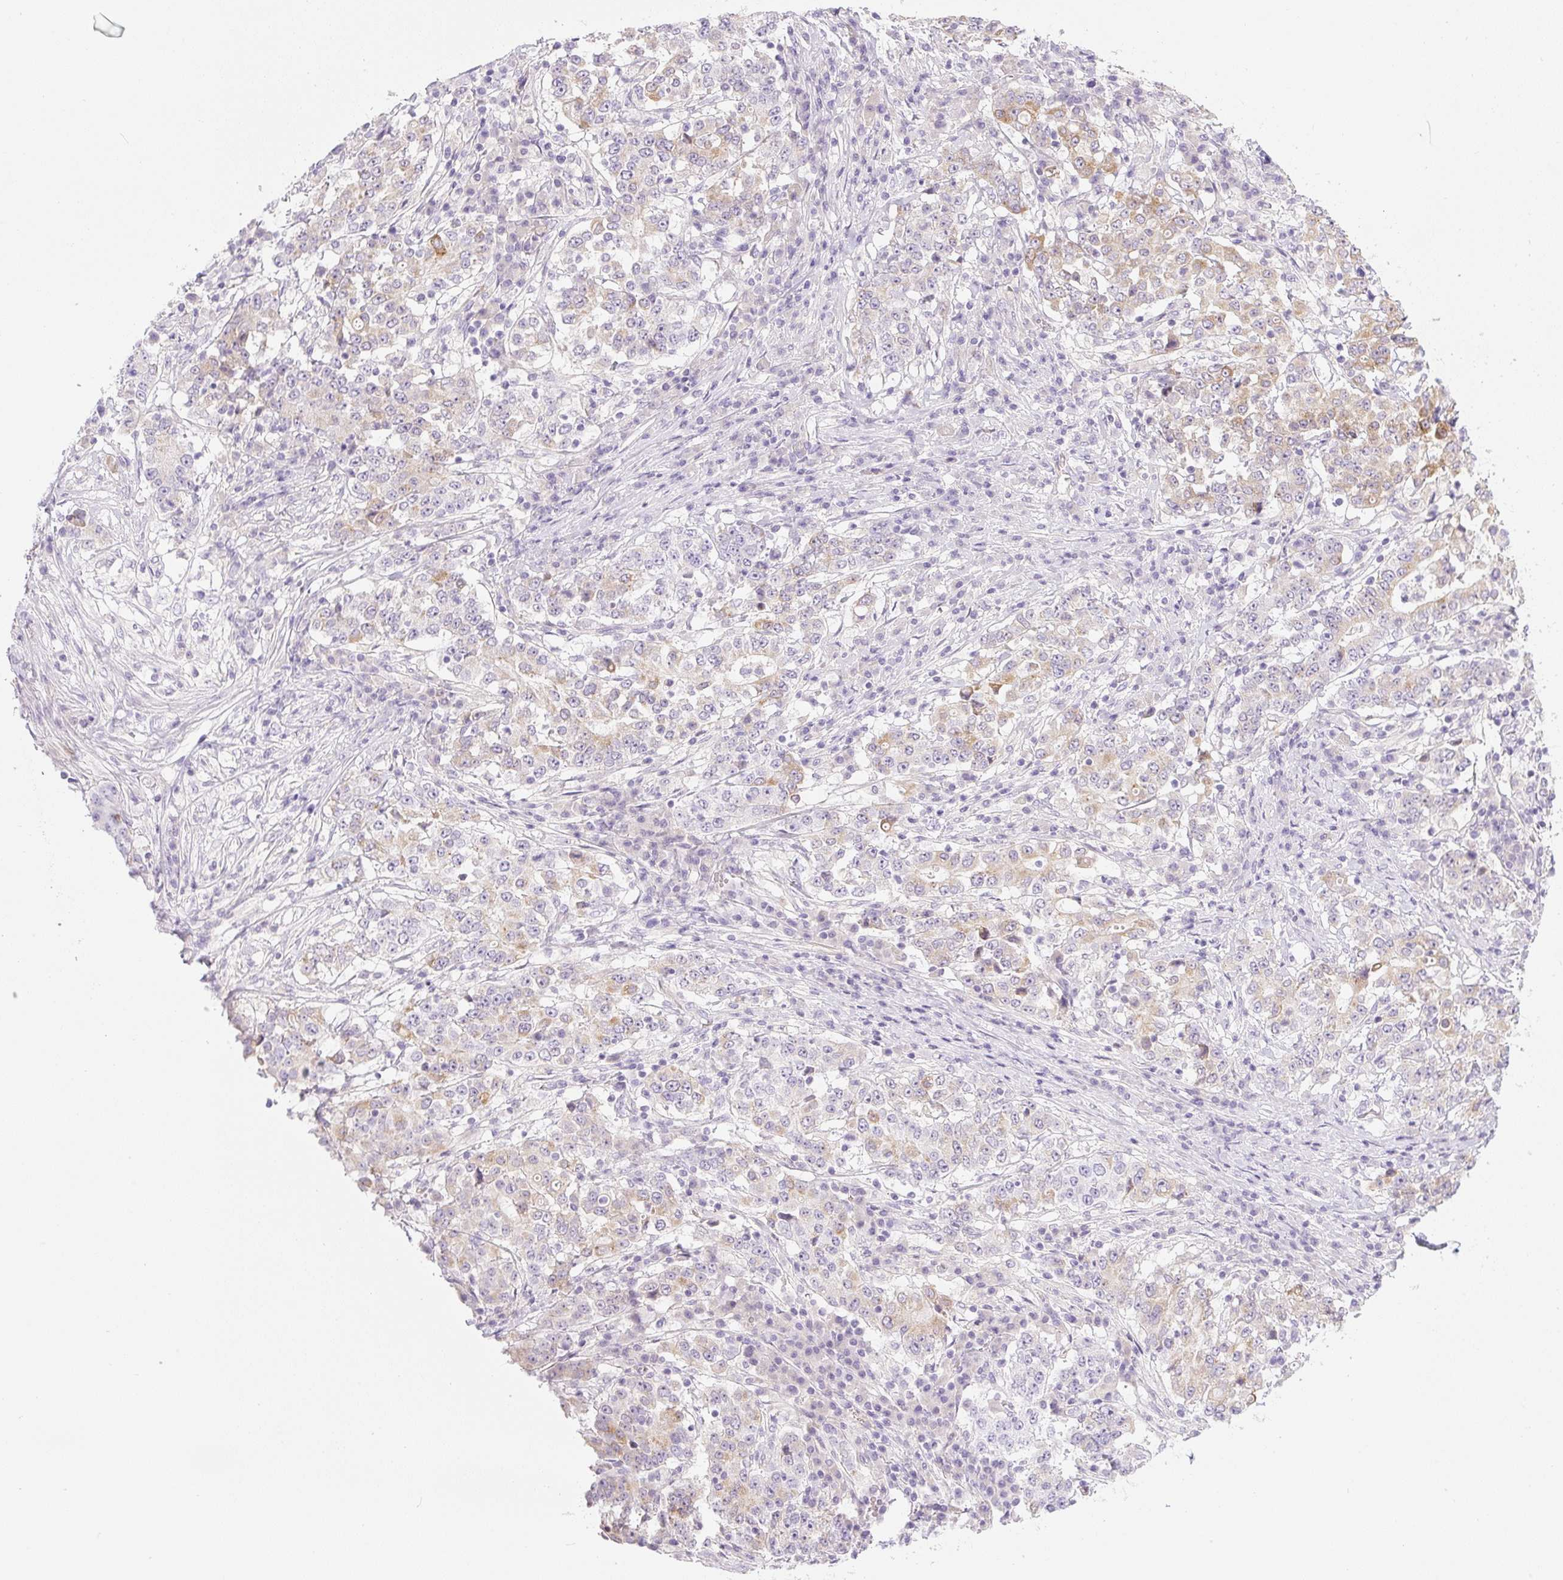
{"staining": {"intensity": "weak", "quantity": "25%-75%", "location": "cytoplasmic/membranous"}, "tissue": "stomach cancer", "cell_type": "Tumor cells", "image_type": "cancer", "snomed": [{"axis": "morphology", "description": "Adenocarcinoma, NOS"}, {"axis": "topography", "description": "Stomach"}], "caption": "Adenocarcinoma (stomach) stained with a brown dye displays weak cytoplasmic/membranous positive staining in approximately 25%-75% of tumor cells.", "gene": "MIA2", "patient": {"sex": "male", "age": 59}}